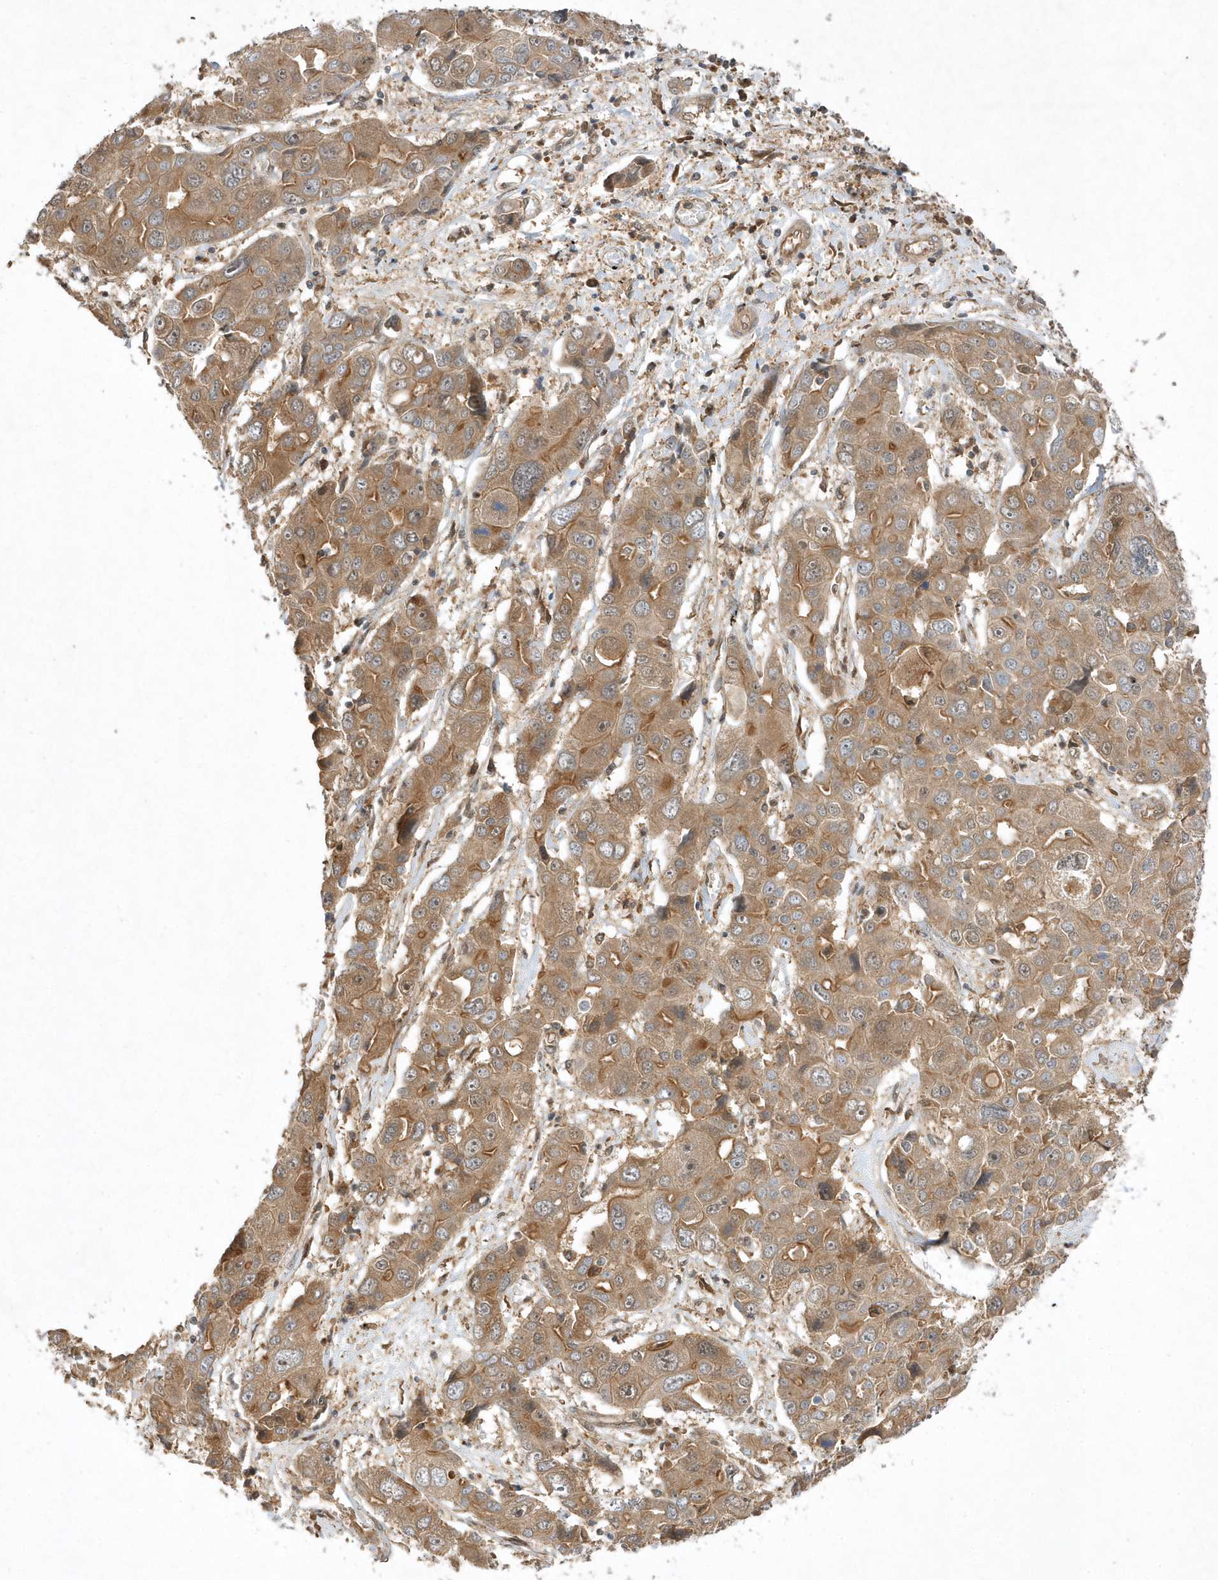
{"staining": {"intensity": "moderate", "quantity": ">75%", "location": "cytoplasmic/membranous"}, "tissue": "liver cancer", "cell_type": "Tumor cells", "image_type": "cancer", "snomed": [{"axis": "morphology", "description": "Cholangiocarcinoma"}, {"axis": "topography", "description": "Liver"}], "caption": "A high-resolution image shows immunohistochemistry (IHC) staining of liver cholangiocarcinoma, which shows moderate cytoplasmic/membranous positivity in about >75% of tumor cells.", "gene": "GFM2", "patient": {"sex": "male", "age": 67}}